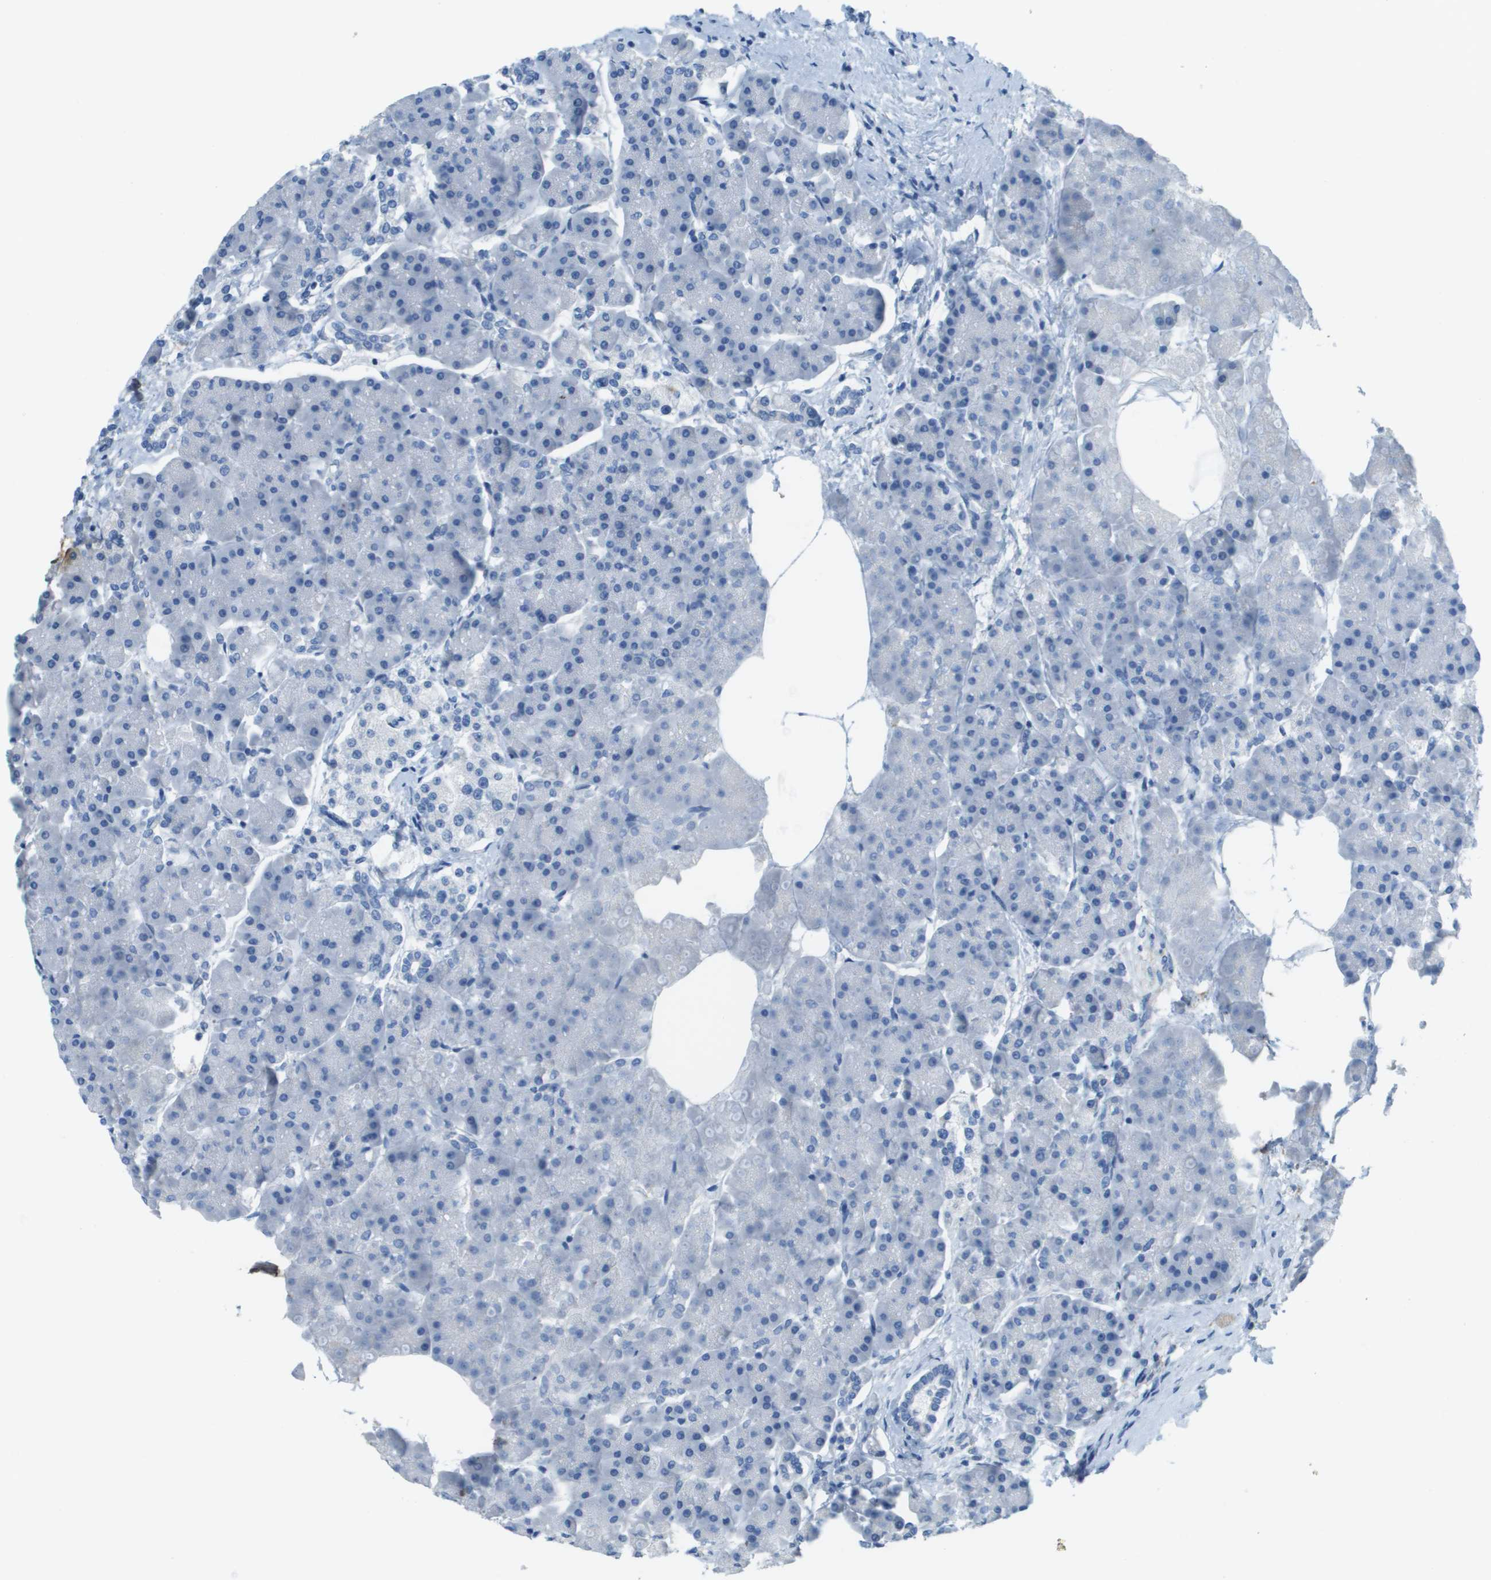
{"staining": {"intensity": "negative", "quantity": "none", "location": "none"}, "tissue": "pancreas", "cell_type": "Exocrine glandular cells", "image_type": "normal", "snomed": [{"axis": "morphology", "description": "Normal tissue, NOS"}, {"axis": "topography", "description": "Pancreas"}], "caption": "Micrograph shows no significant protein staining in exocrine glandular cells of normal pancreas.", "gene": "DCN", "patient": {"sex": "female", "age": 70}}